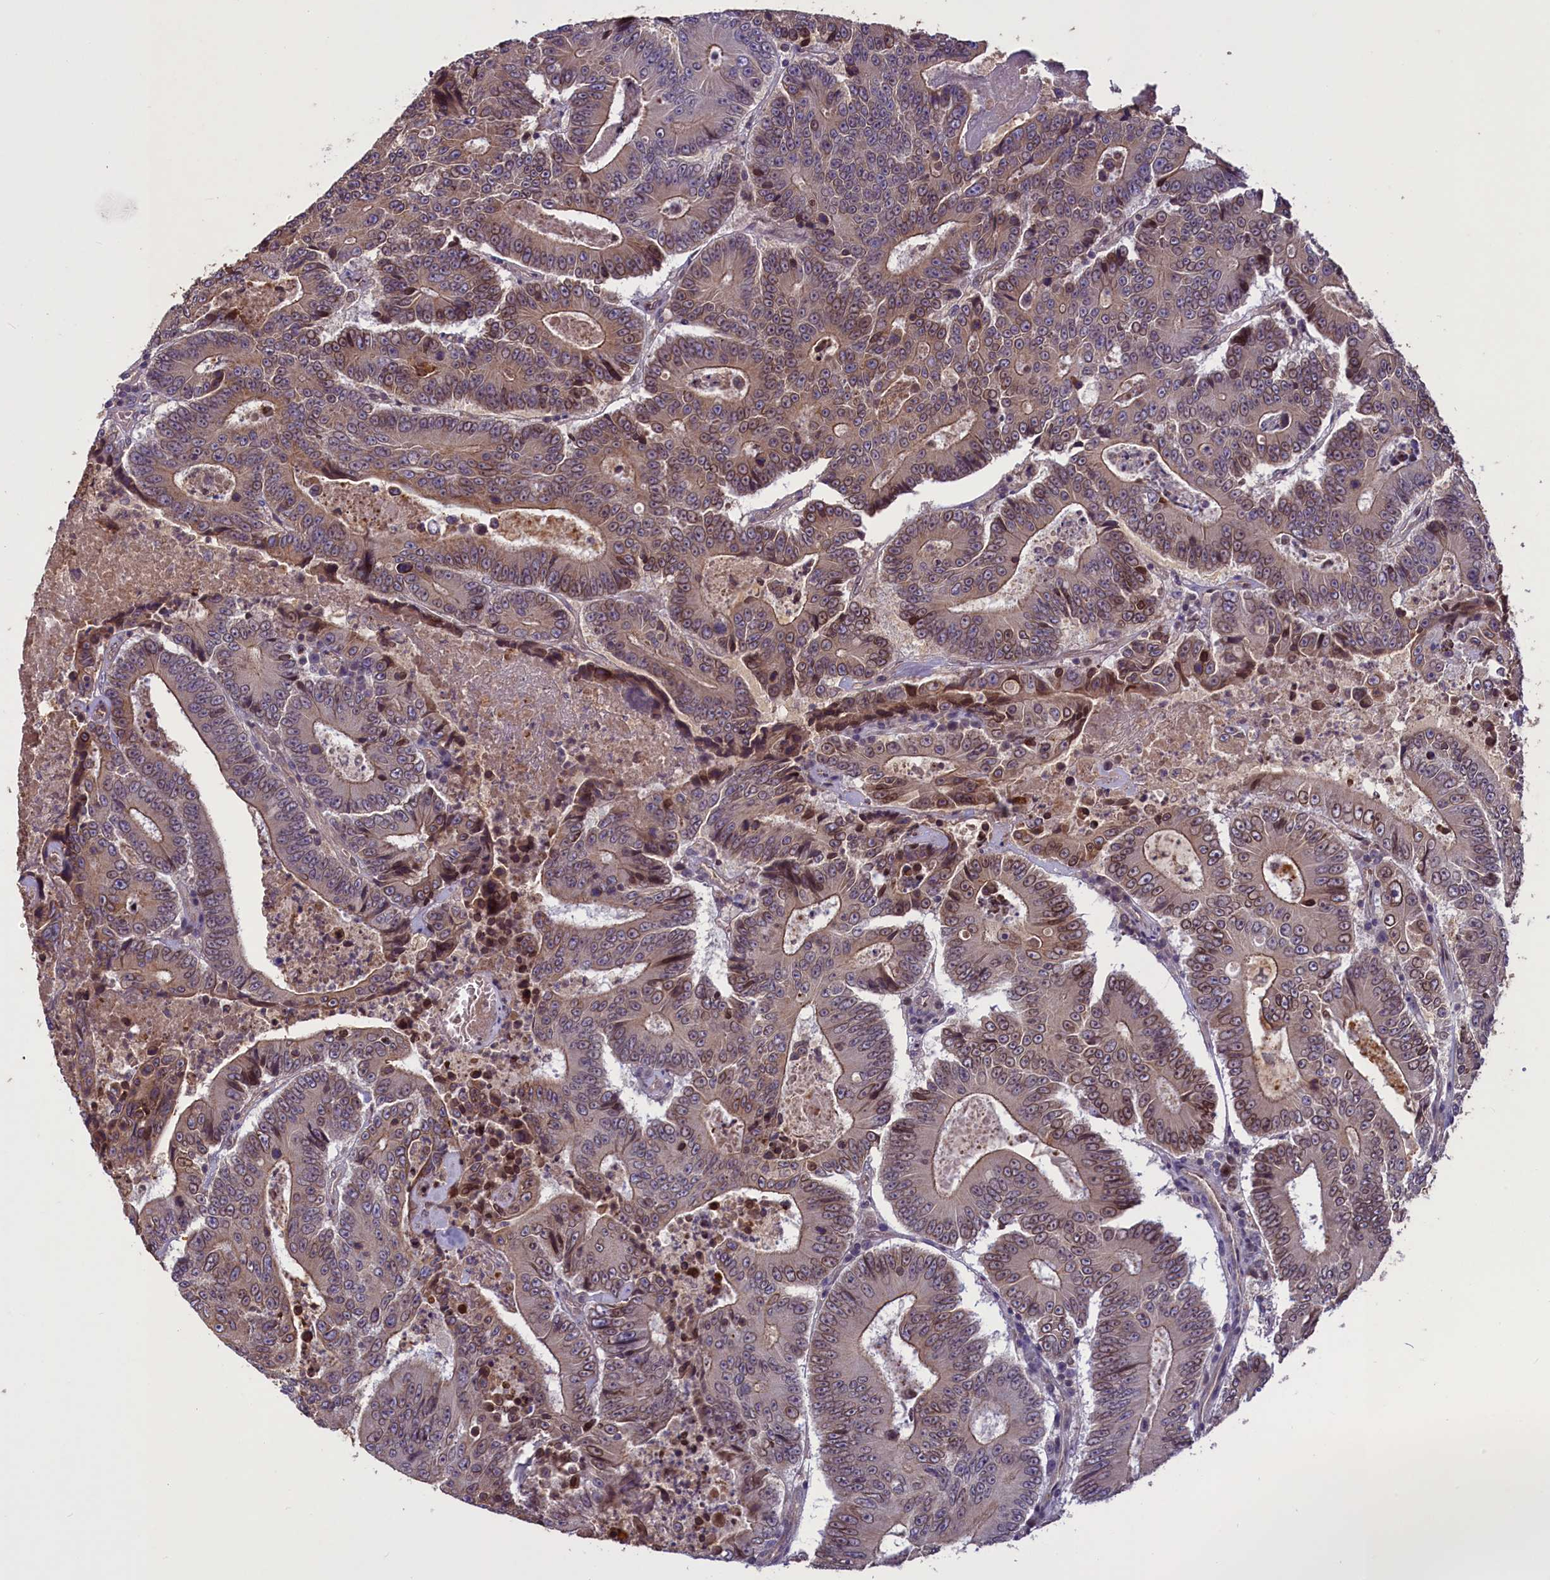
{"staining": {"intensity": "moderate", "quantity": "25%-75%", "location": "cytoplasmic/membranous,nuclear"}, "tissue": "colorectal cancer", "cell_type": "Tumor cells", "image_type": "cancer", "snomed": [{"axis": "morphology", "description": "Adenocarcinoma, NOS"}, {"axis": "topography", "description": "Colon"}], "caption": "Colorectal cancer (adenocarcinoma) was stained to show a protein in brown. There is medium levels of moderate cytoplasmic/membranous and nuclear staining in about 25%-75% of tumor cells.", "gene": "CCDC125", "patient": {"sex": "male", "age": 83}}